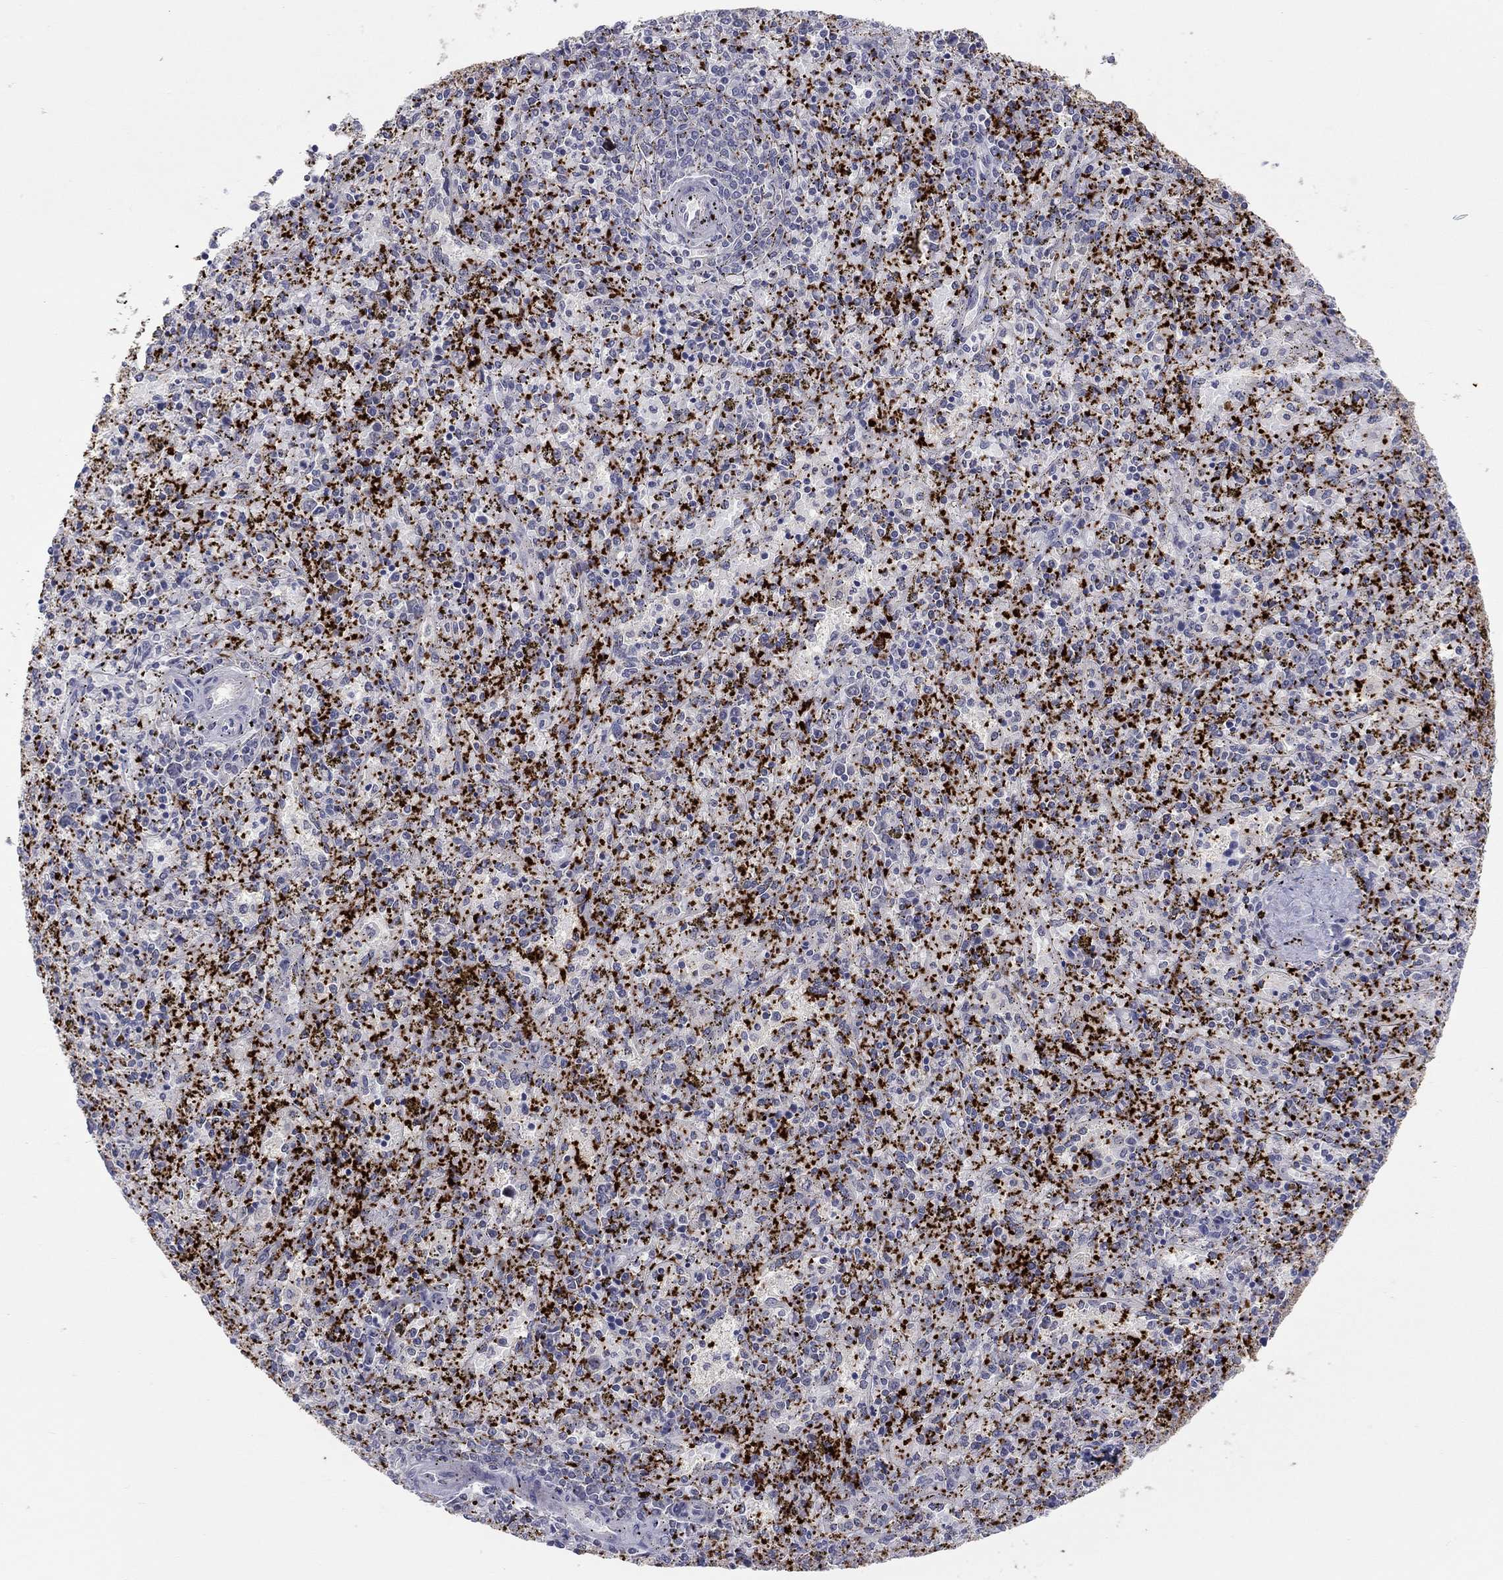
{"staining": {"intensity": "strong", "quantity": ">75%", "location": "cytoplasmic/membranous"}, "tissue": "spleen", "cell_type": "Cells in red pulp", "image_type": "normal", "snomed": [{"axis": "morphology", "description": "Normal tissue, NOS"}, {"axis": "topography", "description": "Spleen"}], "caption": "Immunohistochemistry (DAB) staining of unremarkable spleen reveals strong cytoplasmic/membranous protein positivity in about >75% of cells in red pulp.", "gene": "ALOX12", "patient": {"sex": "female", "age": 50}}